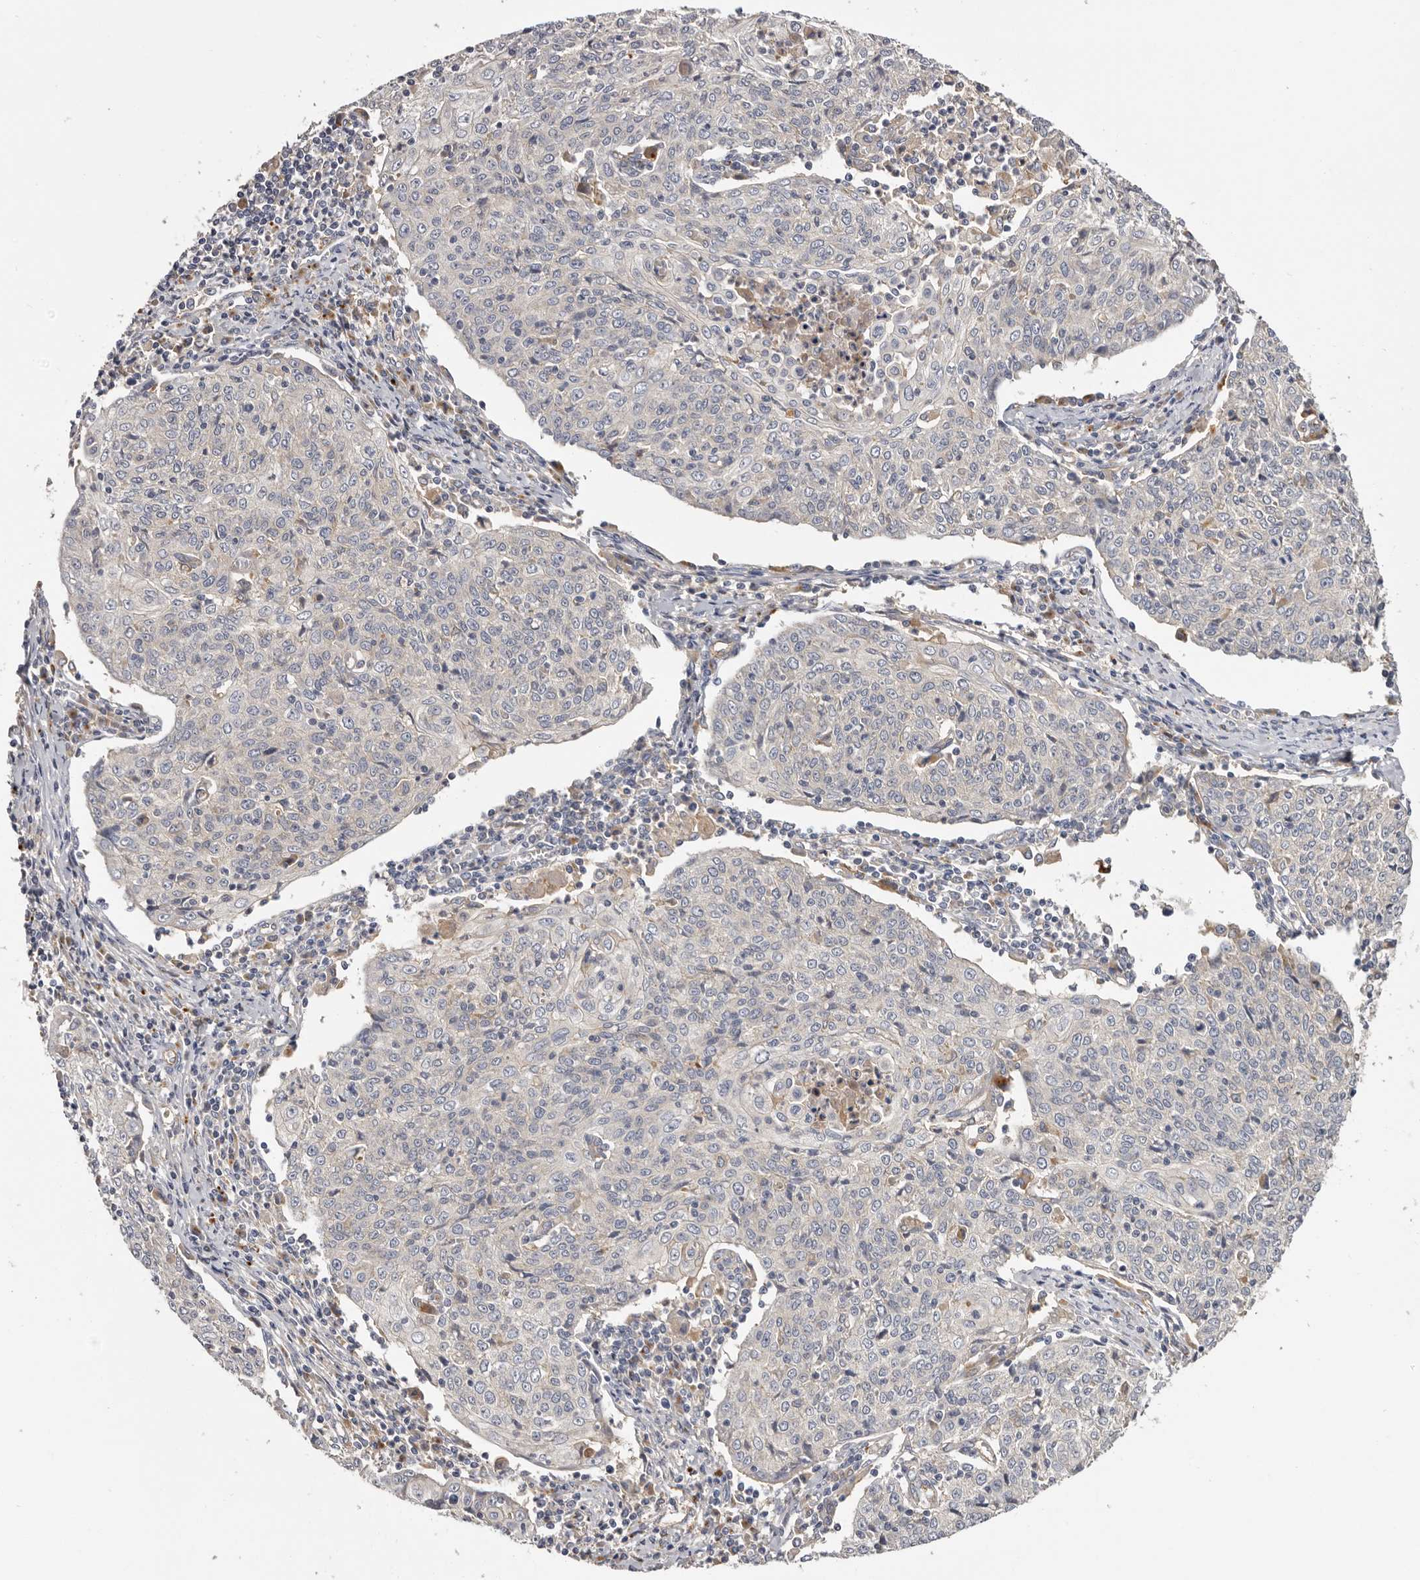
{"staining": {"intensity": "negative", "quantity": "none", "location": "none"}, "tissue": "cervical cancer", "cell_type": "Tumor cells", "image_type": "cancer", "snomed": [{"axis": "morphology", "description": "Squamous cell carcinoma, NOS"}, {"axis": "topography", "description": "Cervix"}], "caption": "This is a histopathology image of immunohistochemistry (IHC) staining of cervical cancer, which shows no staining in tumor cells. (Brightfield microscopy of DAB (3,3'-diaminobenzidine) immunohistochemistry at high magnification).", "gene": "INKA2", "patient": {"sex": "female", "age": 48}}